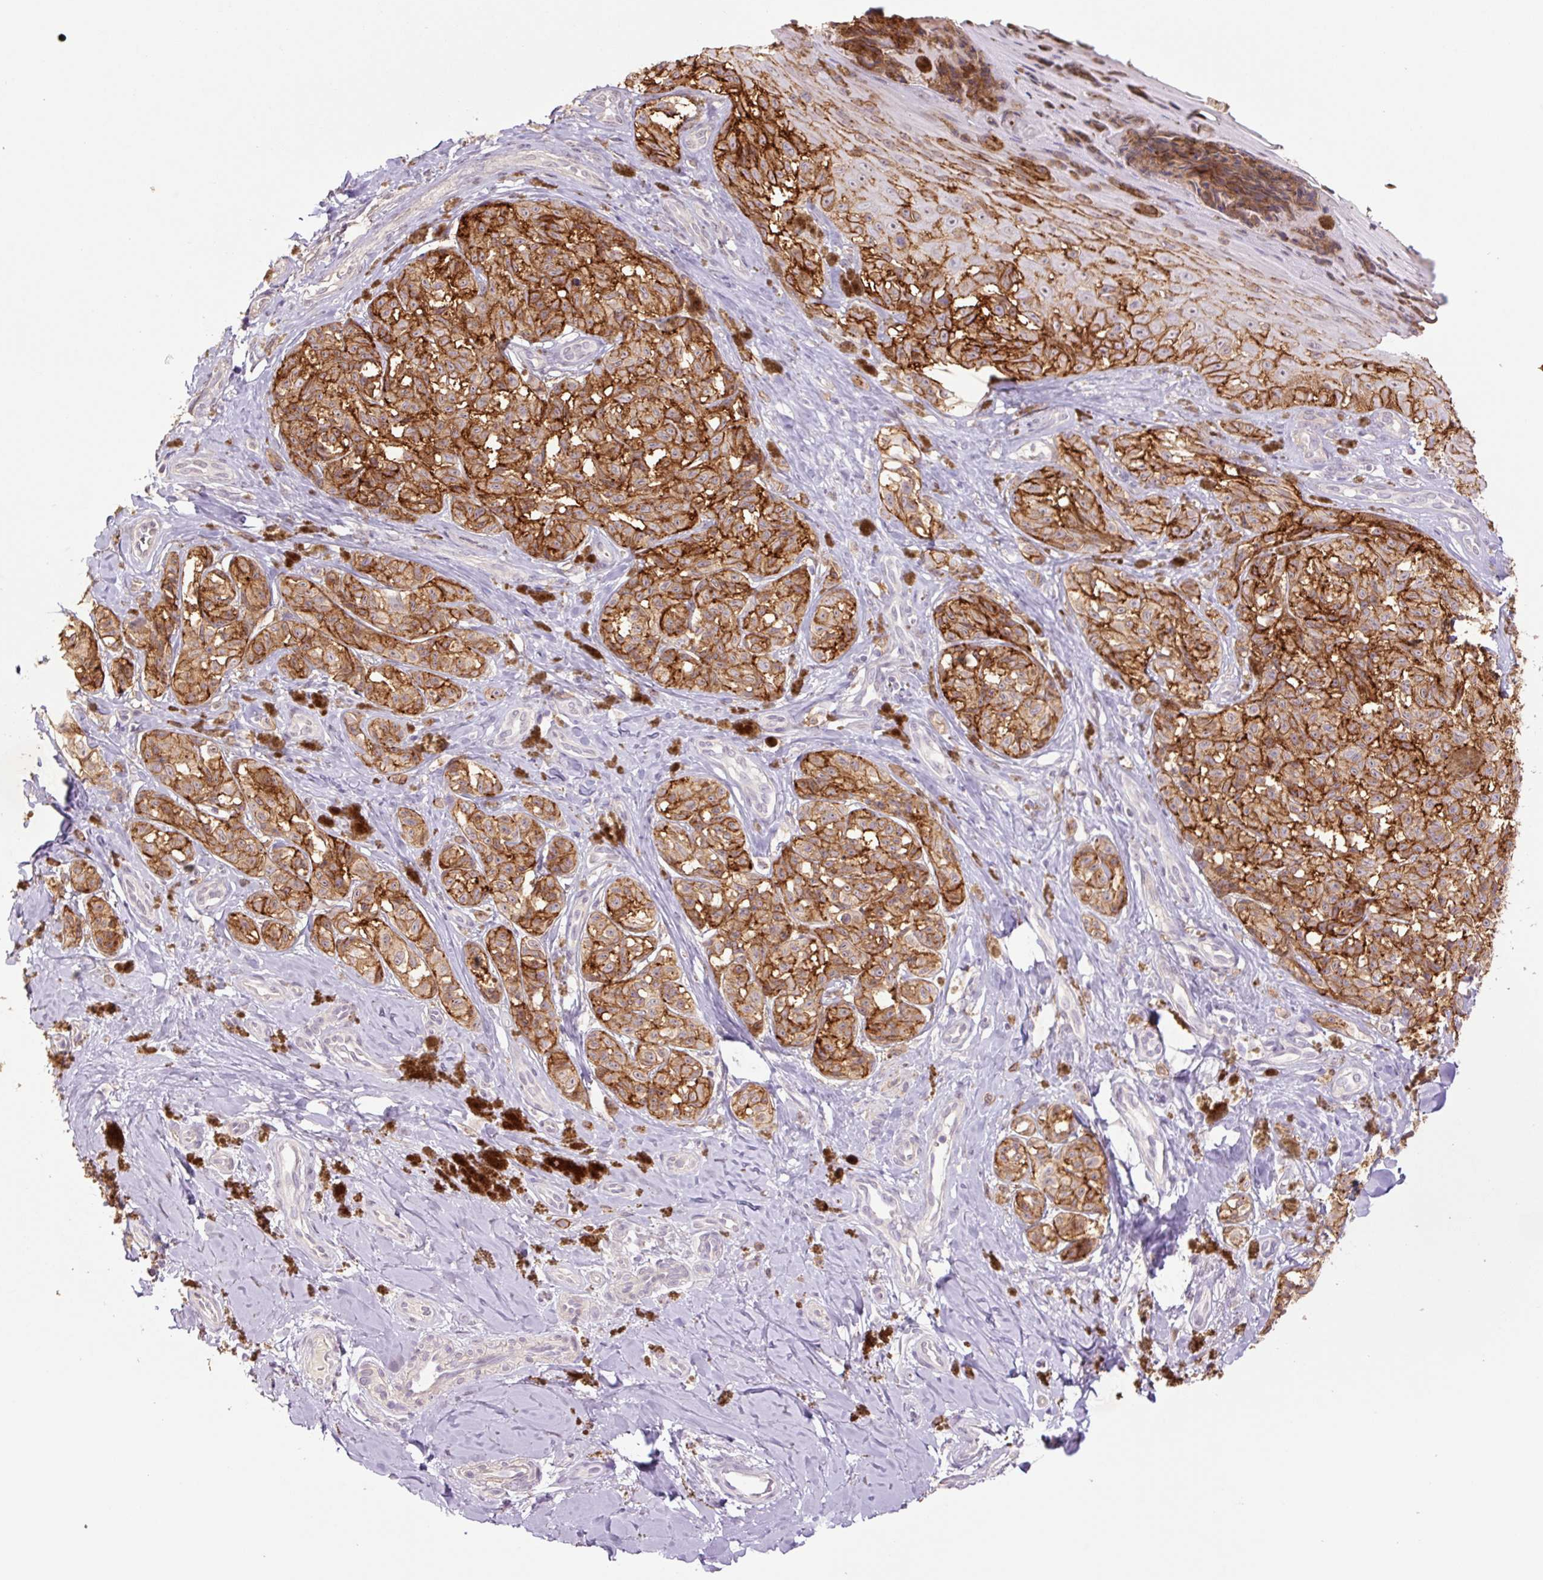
{"staining": {"intensity": "strong", "quantity": ">75%", "location": "cytoplasmic/membranous"}, "tissue": "melanoma", "cell_type": "Tumor cells", "image_type": "cancer", "snomed": [{"axis": "morphology", "description": "Malignant melanoma, NOS"}, {"axis": "topography", "description": "Skin"}], "caption": "Approximately >75% of tumor cells in human malignant melanoma exhibit strong cytoplasmic/membranous protein positivity as visualized by brown immunohistochemical staining.", "gene": "SLC1A4", "patient": {"sex": "female", "age": 65}}